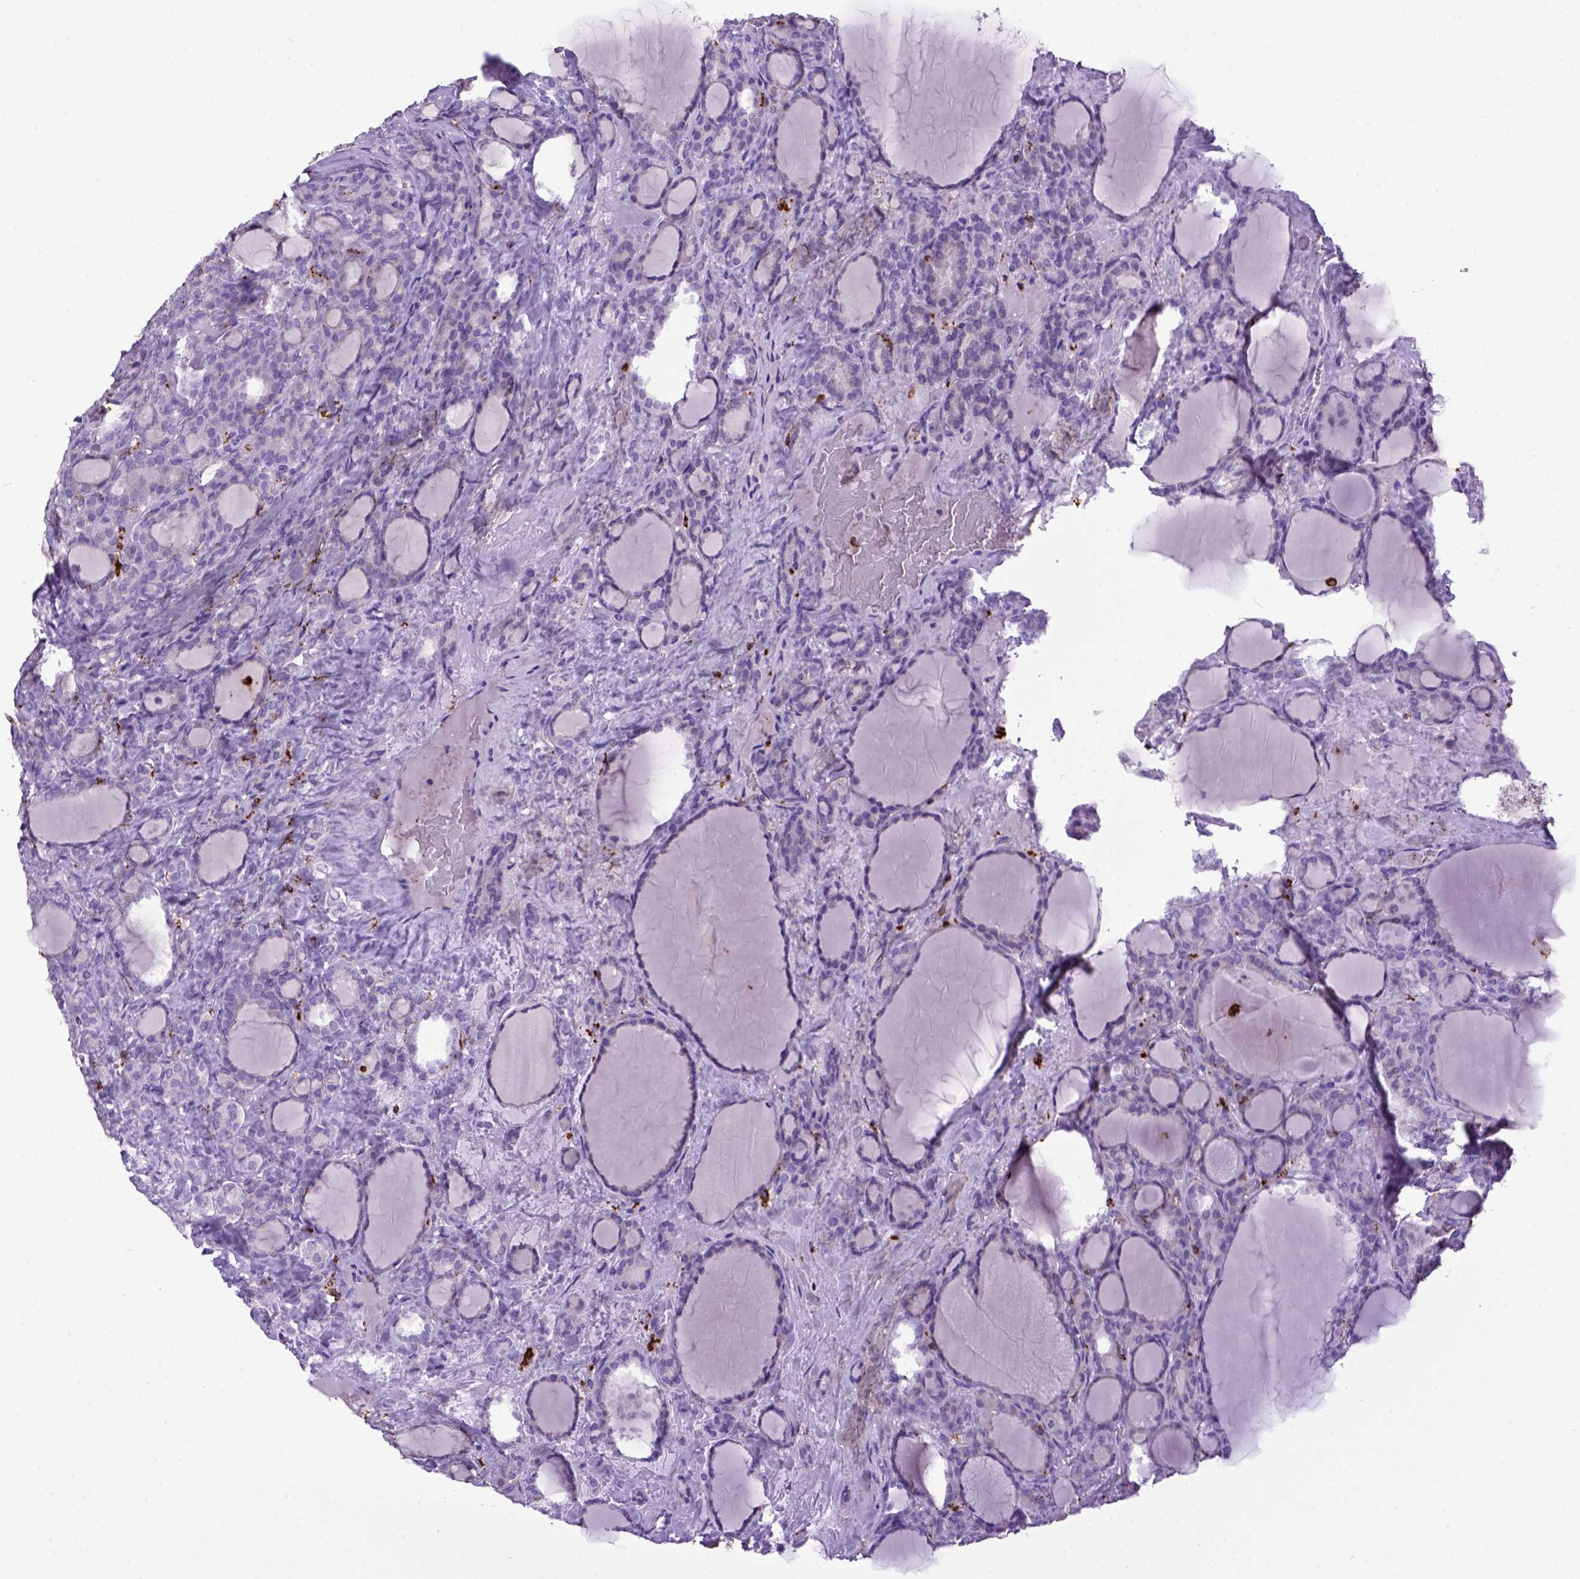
{"staining": {"intensity": "negative", "quantity": "none", "location": "none"}, "tissue": "thyroid cancer", "cell_type": "Tumor cells", "image_type": "cancer", "snomed": [{"axis": "morphology", "description": "Normal tissue, NOS"}, {"axis": "morphology", "description": "Follicular adenoma carcinoma, NOS"}, {"axis": "topography", "description": "Thyroid gland"}], "caption": "An image of human thyroid cancer is negative for staining in tumor cells. The staining is performed using DAB brown chromogen with nuclei counter-stained in using hematoxylin.", "gene": "CD68", "patient": {"sex": "female", "age": 31}}